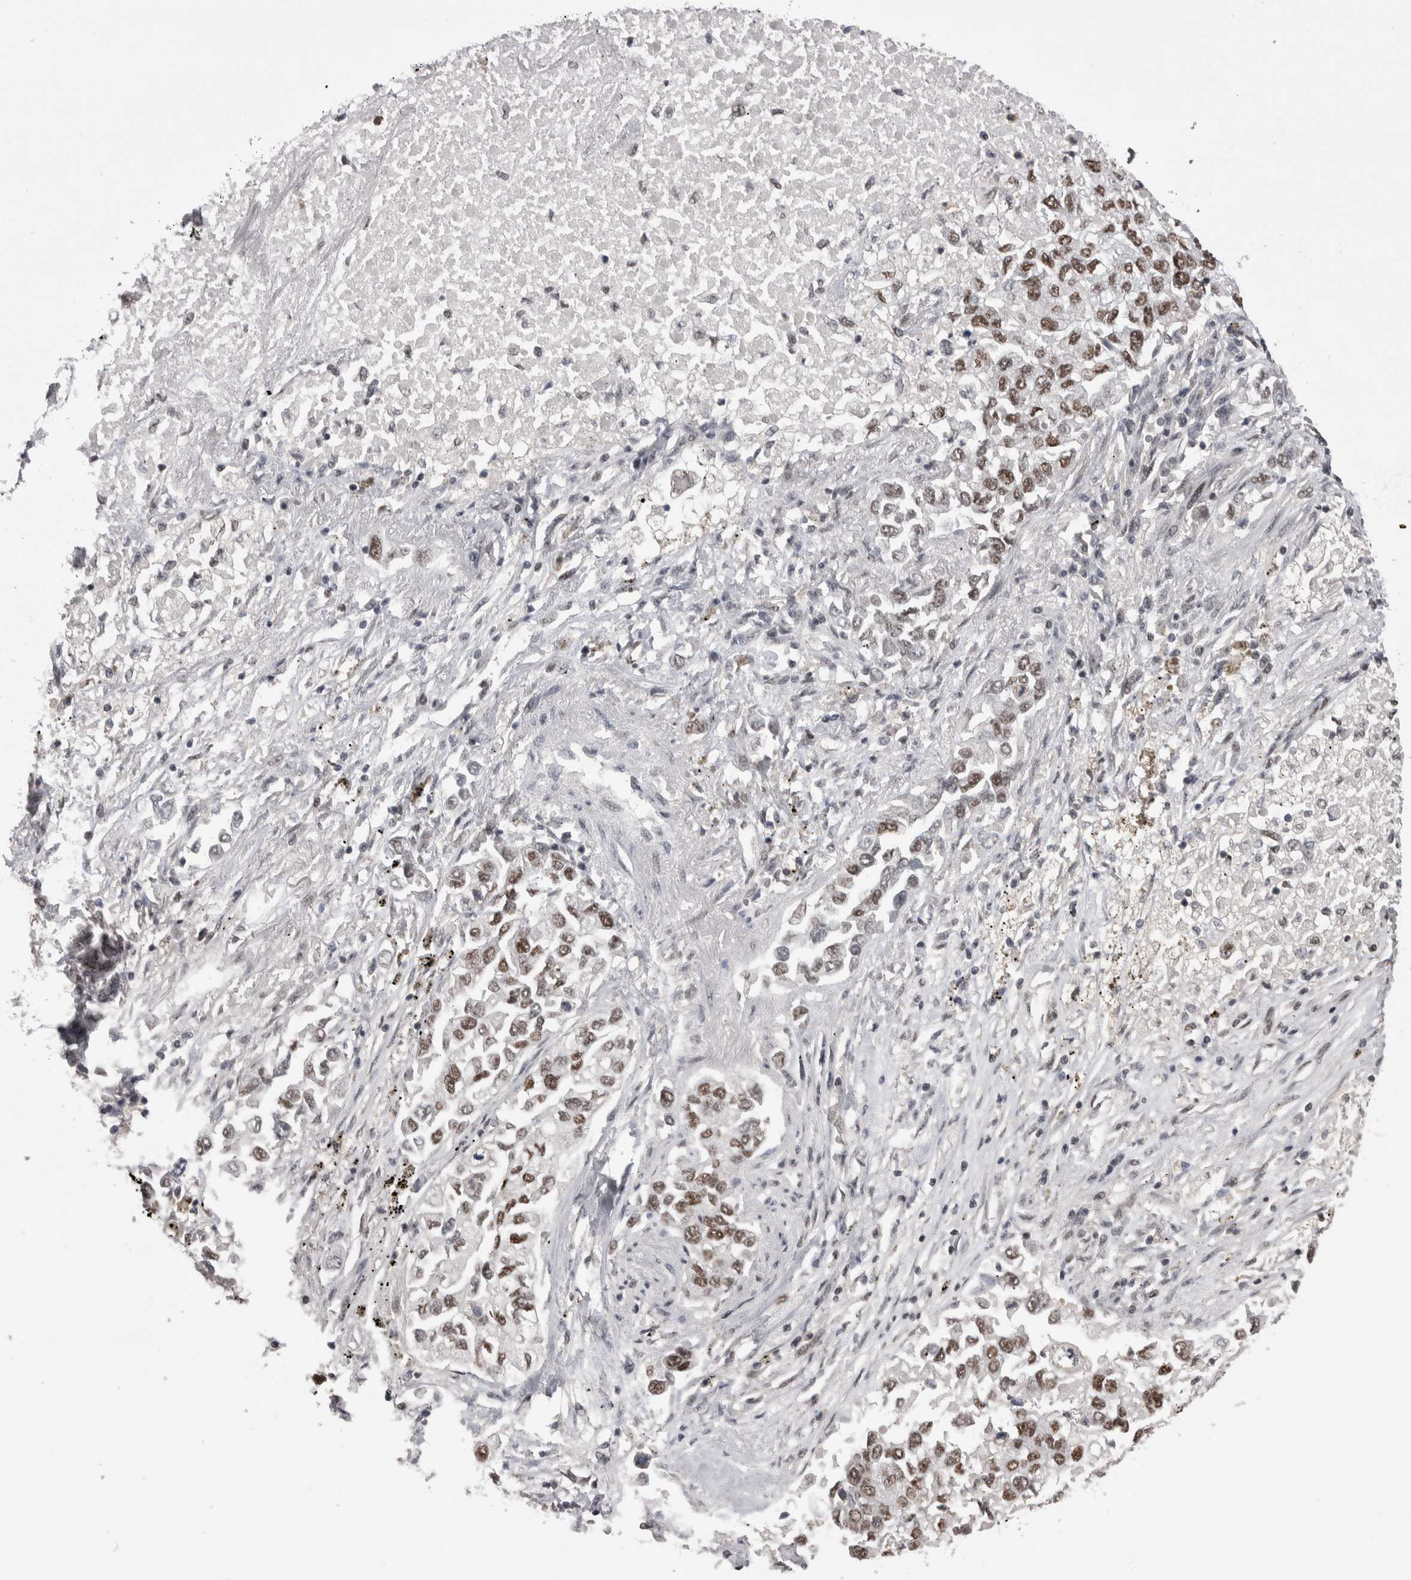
{"staining": {"intensity": "moderate", "quantity": ">75%", "location": "nuclear"}, "tissue": "lung cancer", "cell_type": "Tumor cells", "image_type": "cancer", "snomed": [{"axis": "morphology", "description": "Inflammation, NOS"}, {"axis": "morphology", "description": "Adenocarcinoma, NOS"}, {"axis": "topography", "description": "Lung"}], "caption": "Immunohistochemical staining of lung cancer demonstrates medium levels of moderate nuclear staining in approximately >75% of tumor cells. The staining was performed using DAB to visualize the protein expression in brown, while the nuclei were stained in blue with hematoxylin (Magnification: 20x).", "gene": "DMTF1", "patient": {"sex": "male", "age": 63}}